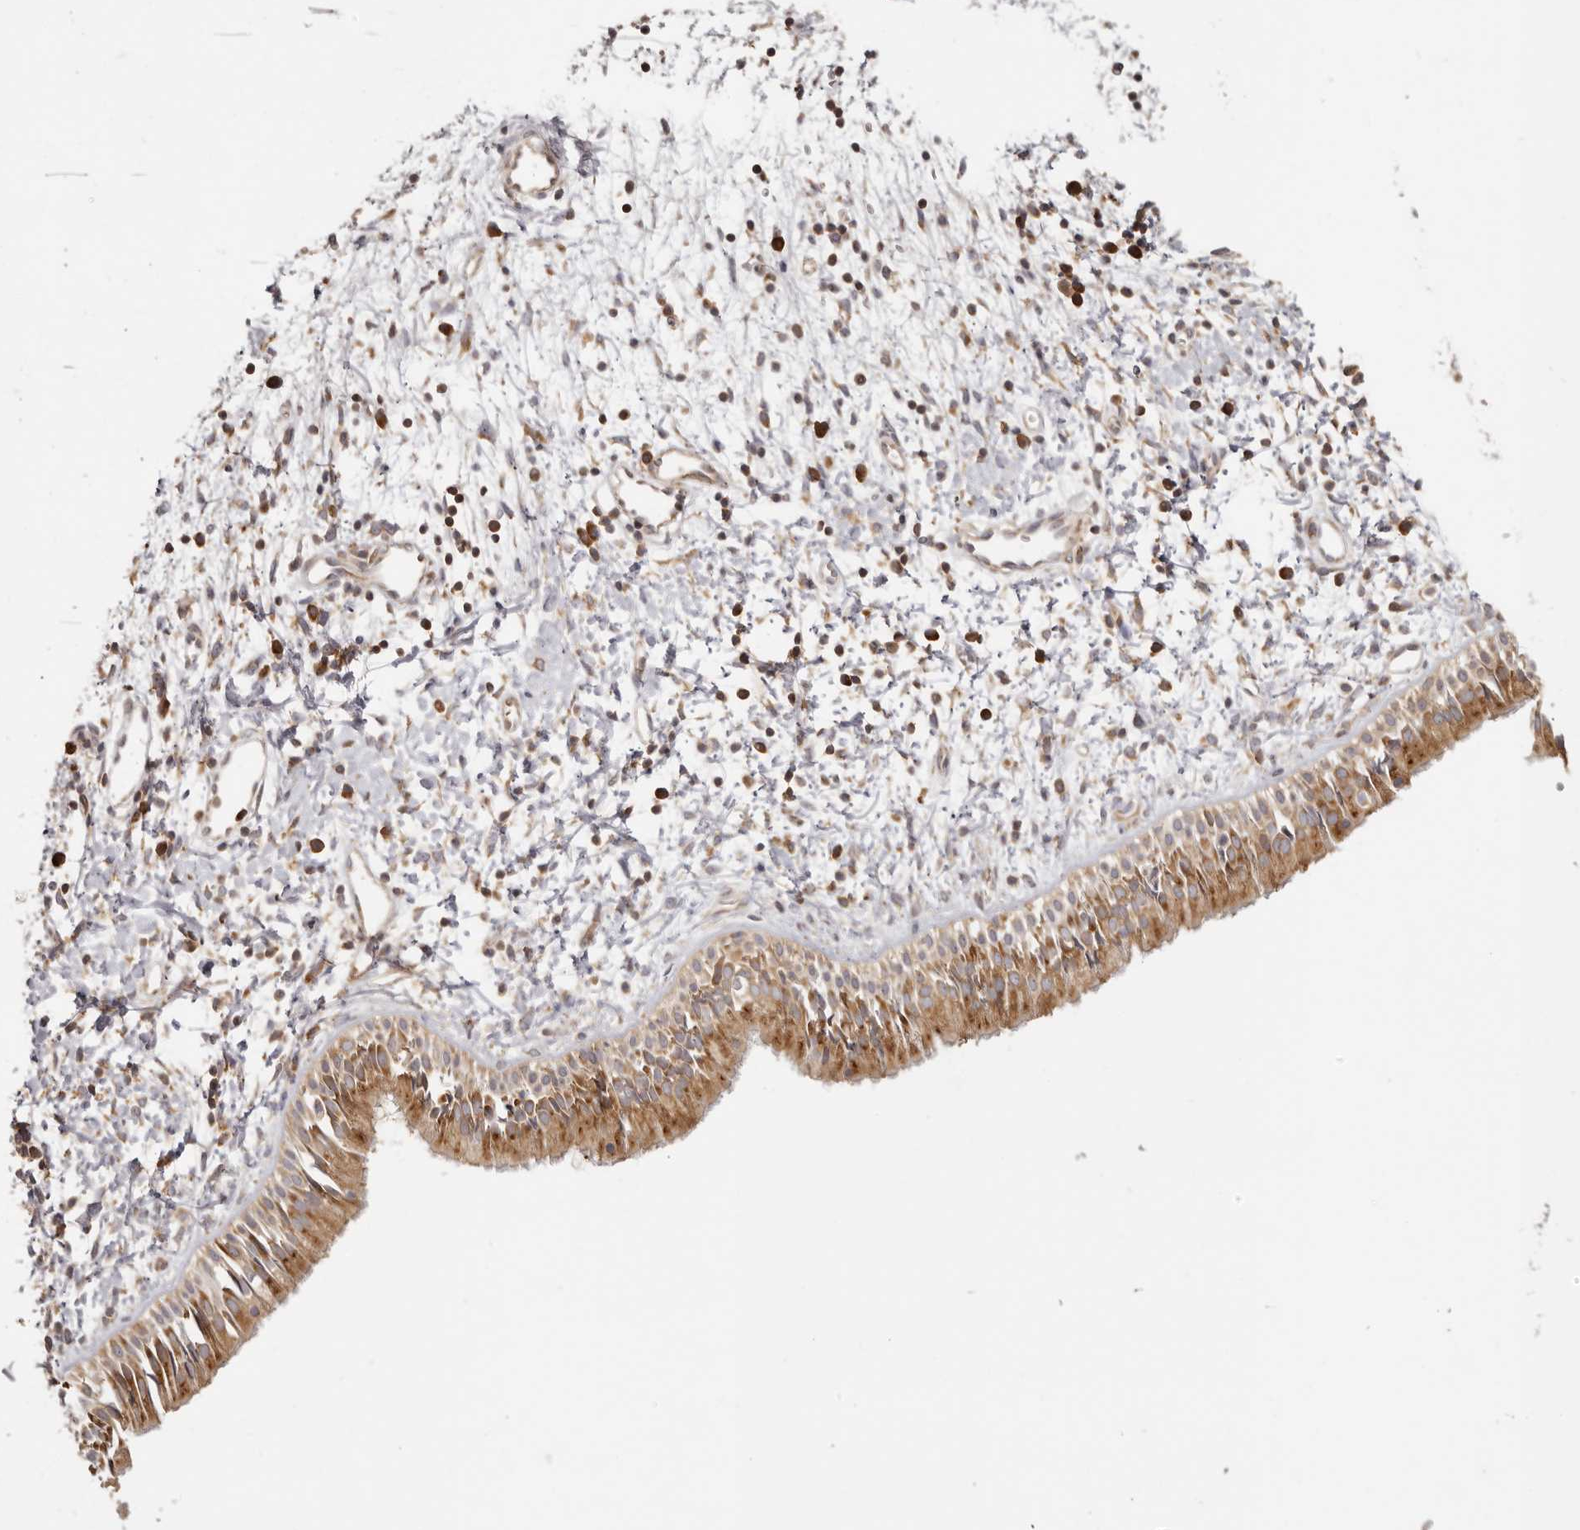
{"staining": {"intensity": "moderate", "quantity": ">75%", "location": "cytoplasmic/membranous"}, "tissue": "nasopharynx", "cell_type": "Respiratory epithelial cells", "image_type": "normal", "snomed": [{"axis": "morphology", "description": "Normal tissue, NOS"}, {"axis": "topography", "description": "Nasopharynx"}], "caption": "Immunohistochemical staining of benign human nasopharynx exhibits >75% levels of moderate cytoplasmic/membranous protein staining in approximately >75% of respiratory epithelial cells. (Brightfield microscopy of DAB IHC at high magnification).", "gene": "EEF1E1", "patient": {"sex": "male", "age": 22}}